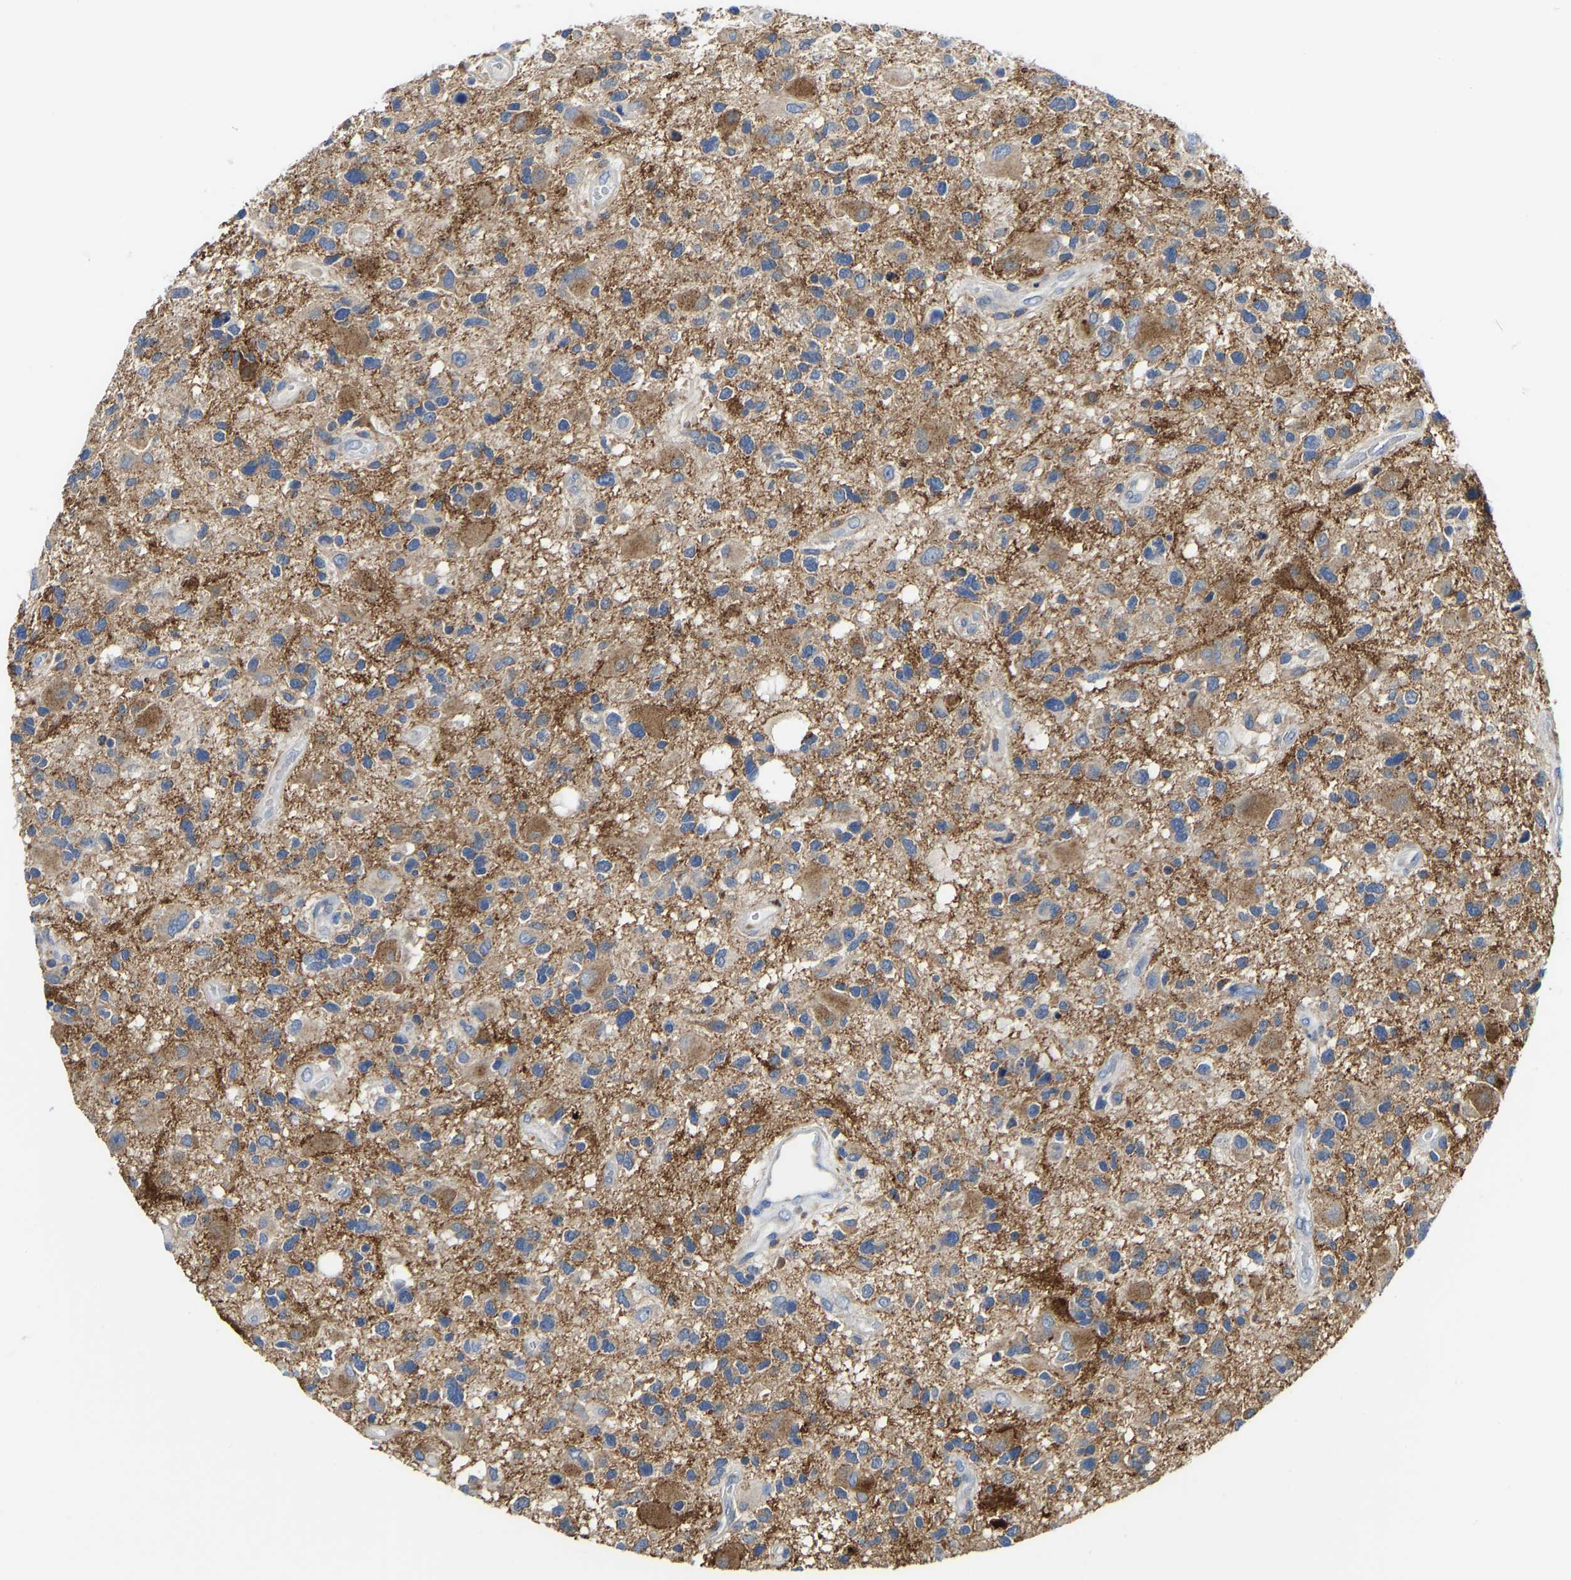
{"staining": {"intensity": "moderate", "quantity": ">75%", "location": "cytoplasmic/membranous"}, "tissue": "glioma", "cell_type": "Tumor cells", "image_type": "cancer", "snomed": [{"axis": "morphology", "description": "Glioma, malignant, High grade"}, {"axis": "topography", "description": "Brain"}], "caption": "Glioma stained for a protein shows moderate cytoplasmic/membranous positivity in tumor cells. (brown staining indicates protein expression, while blue staining denotes nuclei).", "gene": "ATP6V1E1", "patient": {"sex": "male", "age": 33}}